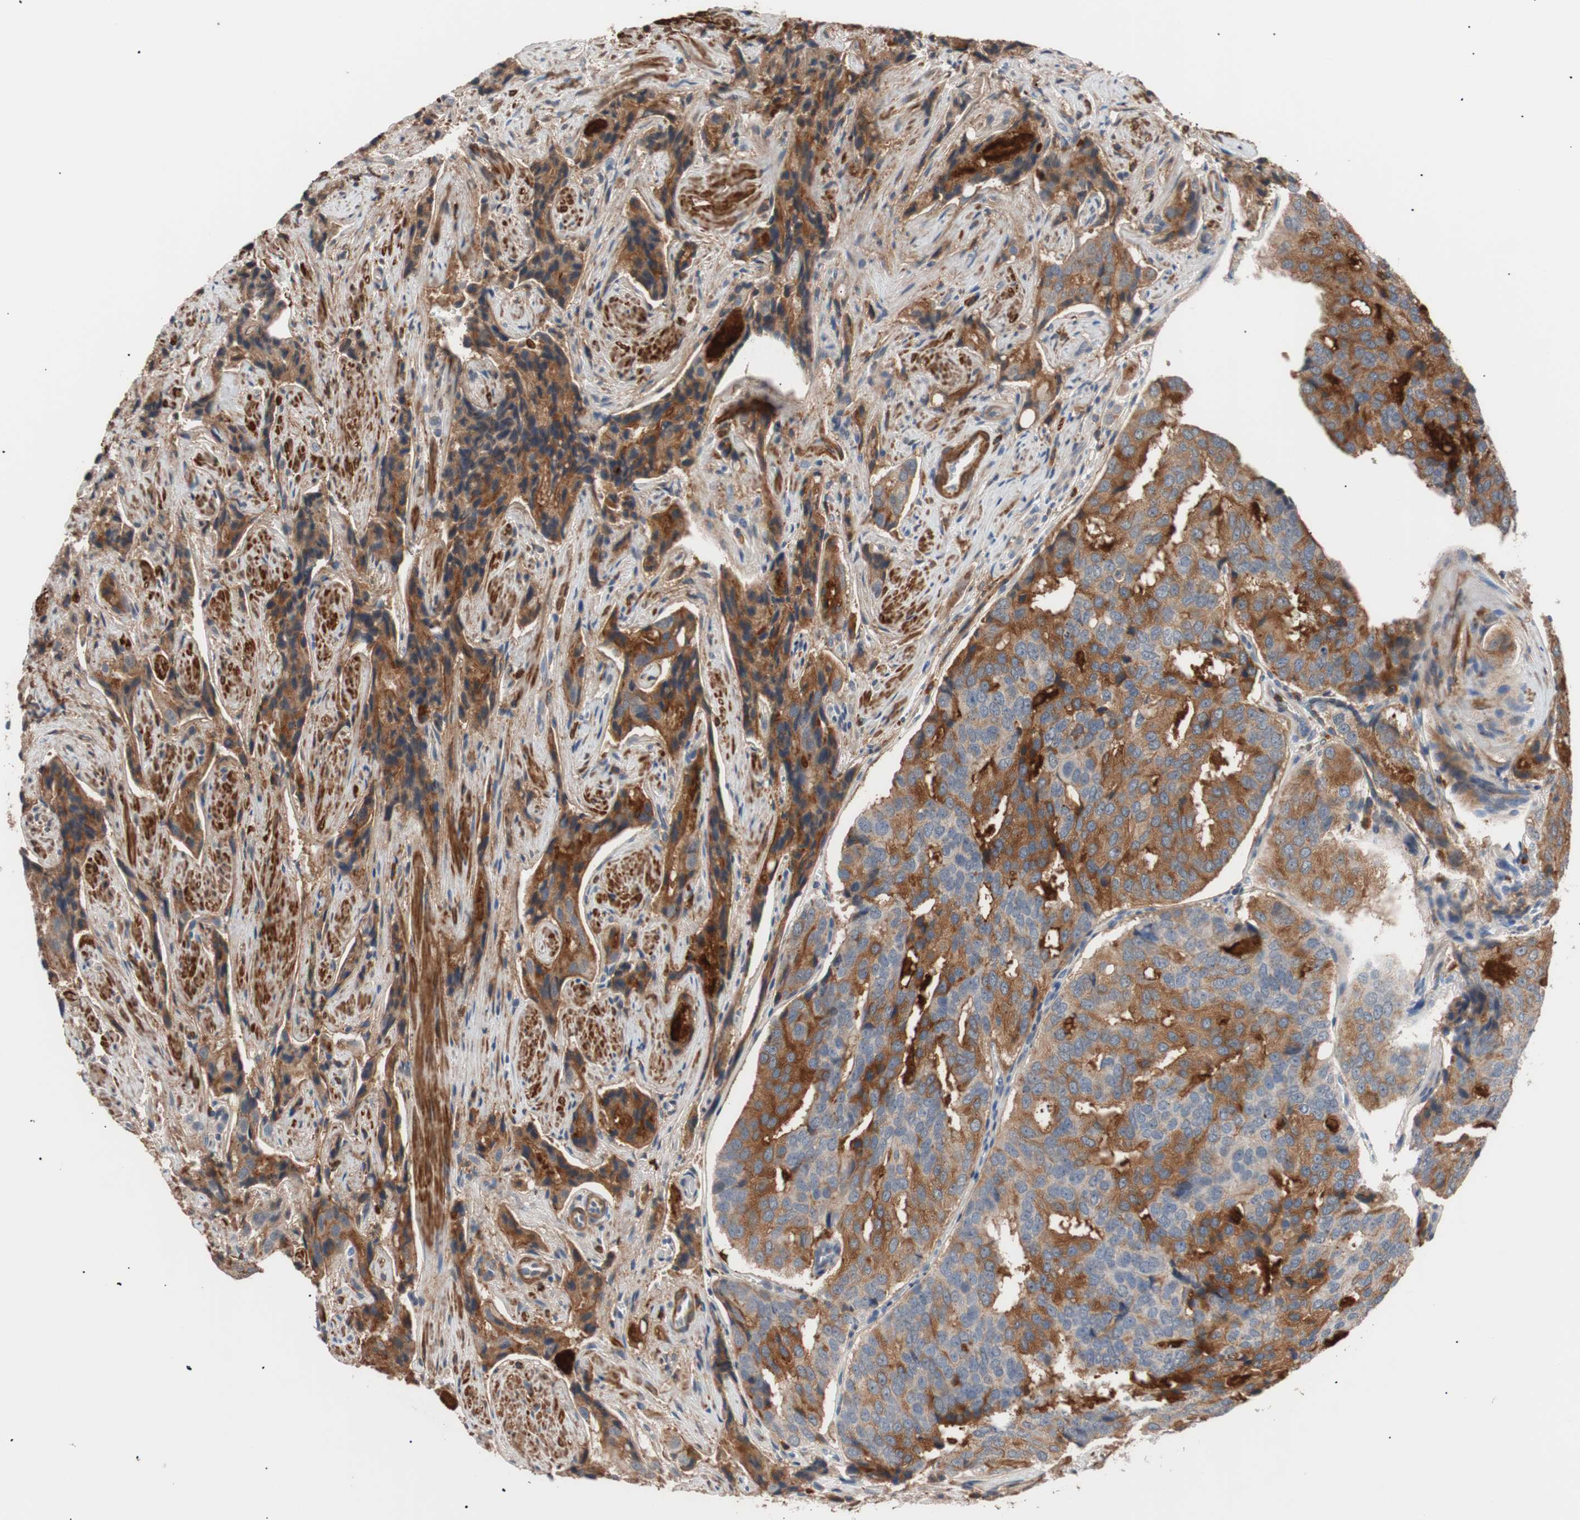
{"staining": {"intensity": "moderate", "quantity": "25%-75%", "location": "cytoplasmic/membranous"}, "tissue": "prostate cancer", "cell_type": "Tumor cells", "image_type": "cancer", "snomed": [{"axis": "morphology", "description": "Adenocarcinoma, High grade"}, {"axis": "topography", "description": "Prostate"}], "caption": "IHC staining of high-grade adenocarcinoma (prostate), which demonstrates medium levels of moderate cytoplasmic/membranous staining in about 25%-75% of tumor cells indicating moderate cytoplasmic/membranous protein staining. The staining was performed using DAB (brown) for protein detection and nuclei were counterstained in hematoxylin (blue).", "gene": "LITAF", "patient": {"sex": "male", "age": 58}}